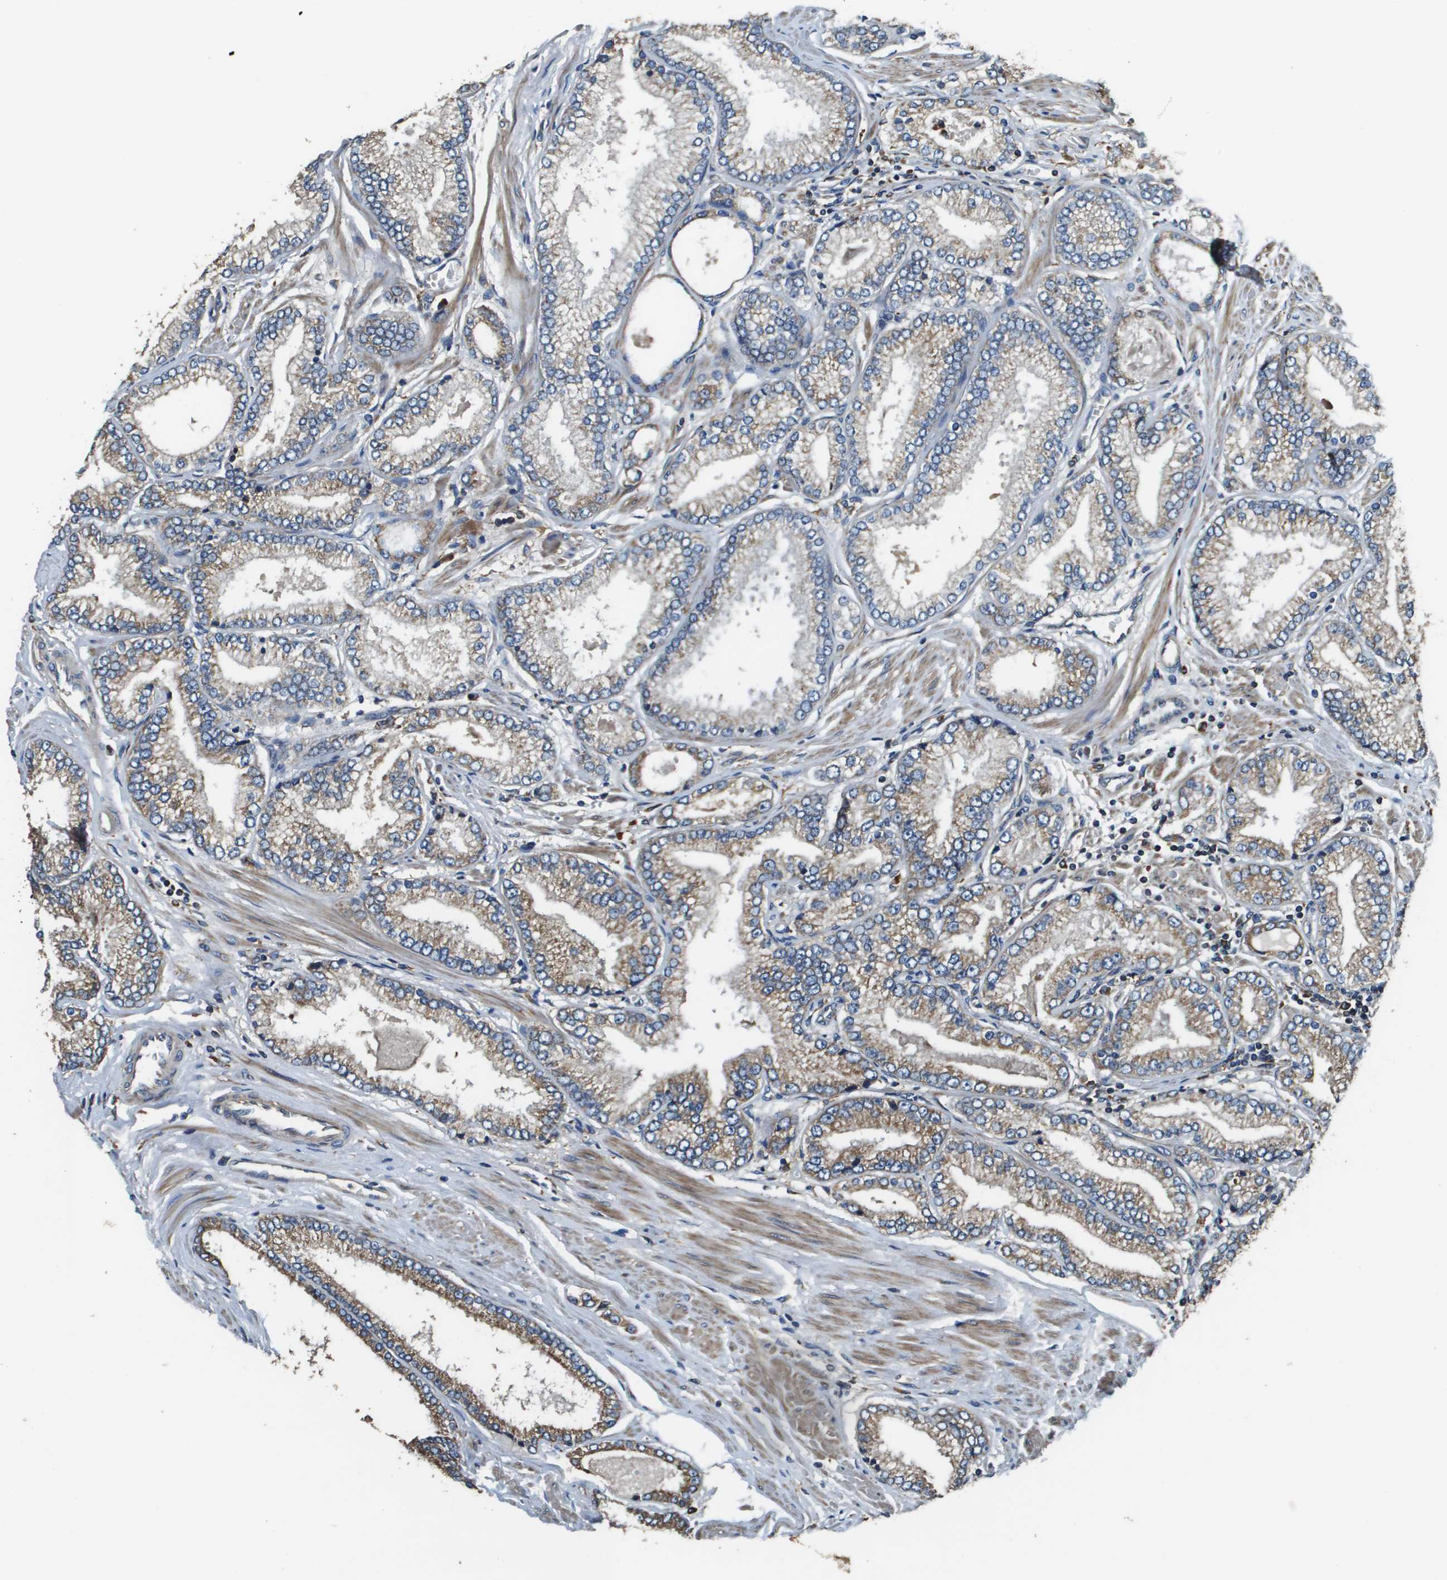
{"staining": {"intensity": "moderate", "quantity": "25%-75%", "location": "cytoplasmic/membranous"}, "tissue": "prostate cancer", "cell_type": "Tumor cells", "image_type": "cancer", "snomed": [{"axis": "morphology", "description": "Adenocarcinoma, High grade"}, {"axis": "topography", "description": "Prostate"}], "caption": "Protein staining reveals moderate cytoplasmic/membranous staining in about 25%-75% of tumor cells in prostate cancer (high-grade adenocarcinoma). Immunohistochemistry (ihc) stains the protein of interest in brown and the nuclei are stained blue.", "gene": "CNPY3", "patient": {"sex": "male", "age": 61}}